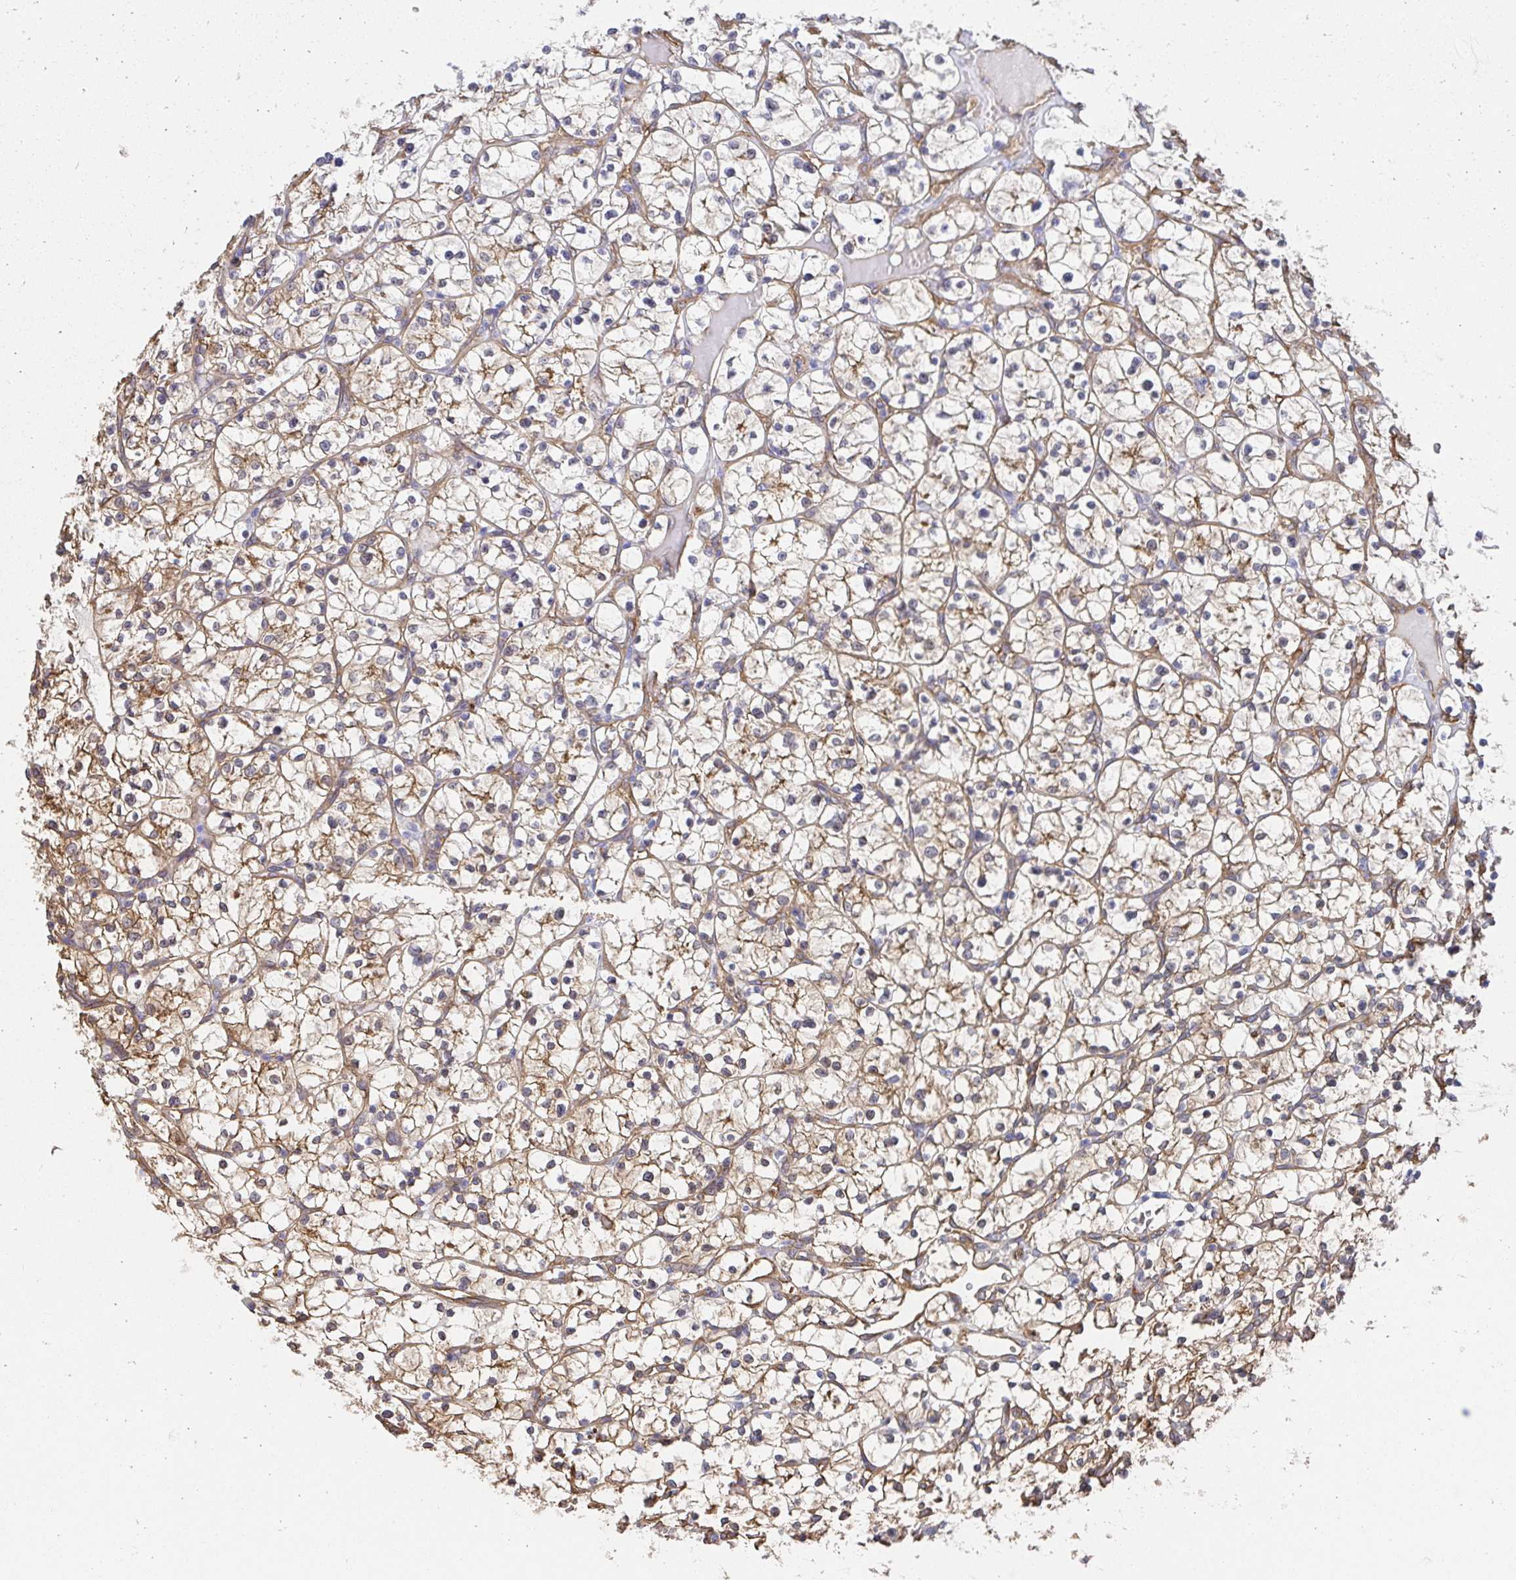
{"staining": {"intensity": "moderate", "quantity": "25%-75%", "location": "cytoplasmic/membranous"}, "tissue": "renal cancer", "cell_type": "Tumor cells", "image_type": "cancer", "snomed": [{"axis": "morphology", "description": "Adenocarcinoma, NOS"}, {"axis": "topography", "description": "Kidney"}], "caption": "Immunohistochemical staining of human renal adenocarcinoma shows medium levels of moderate cytoplasmic/membranous protein expression in about 25%-75% of tumor cells.", "gene": "CTTN", "patient": {"sex": "female", "age": 64}}